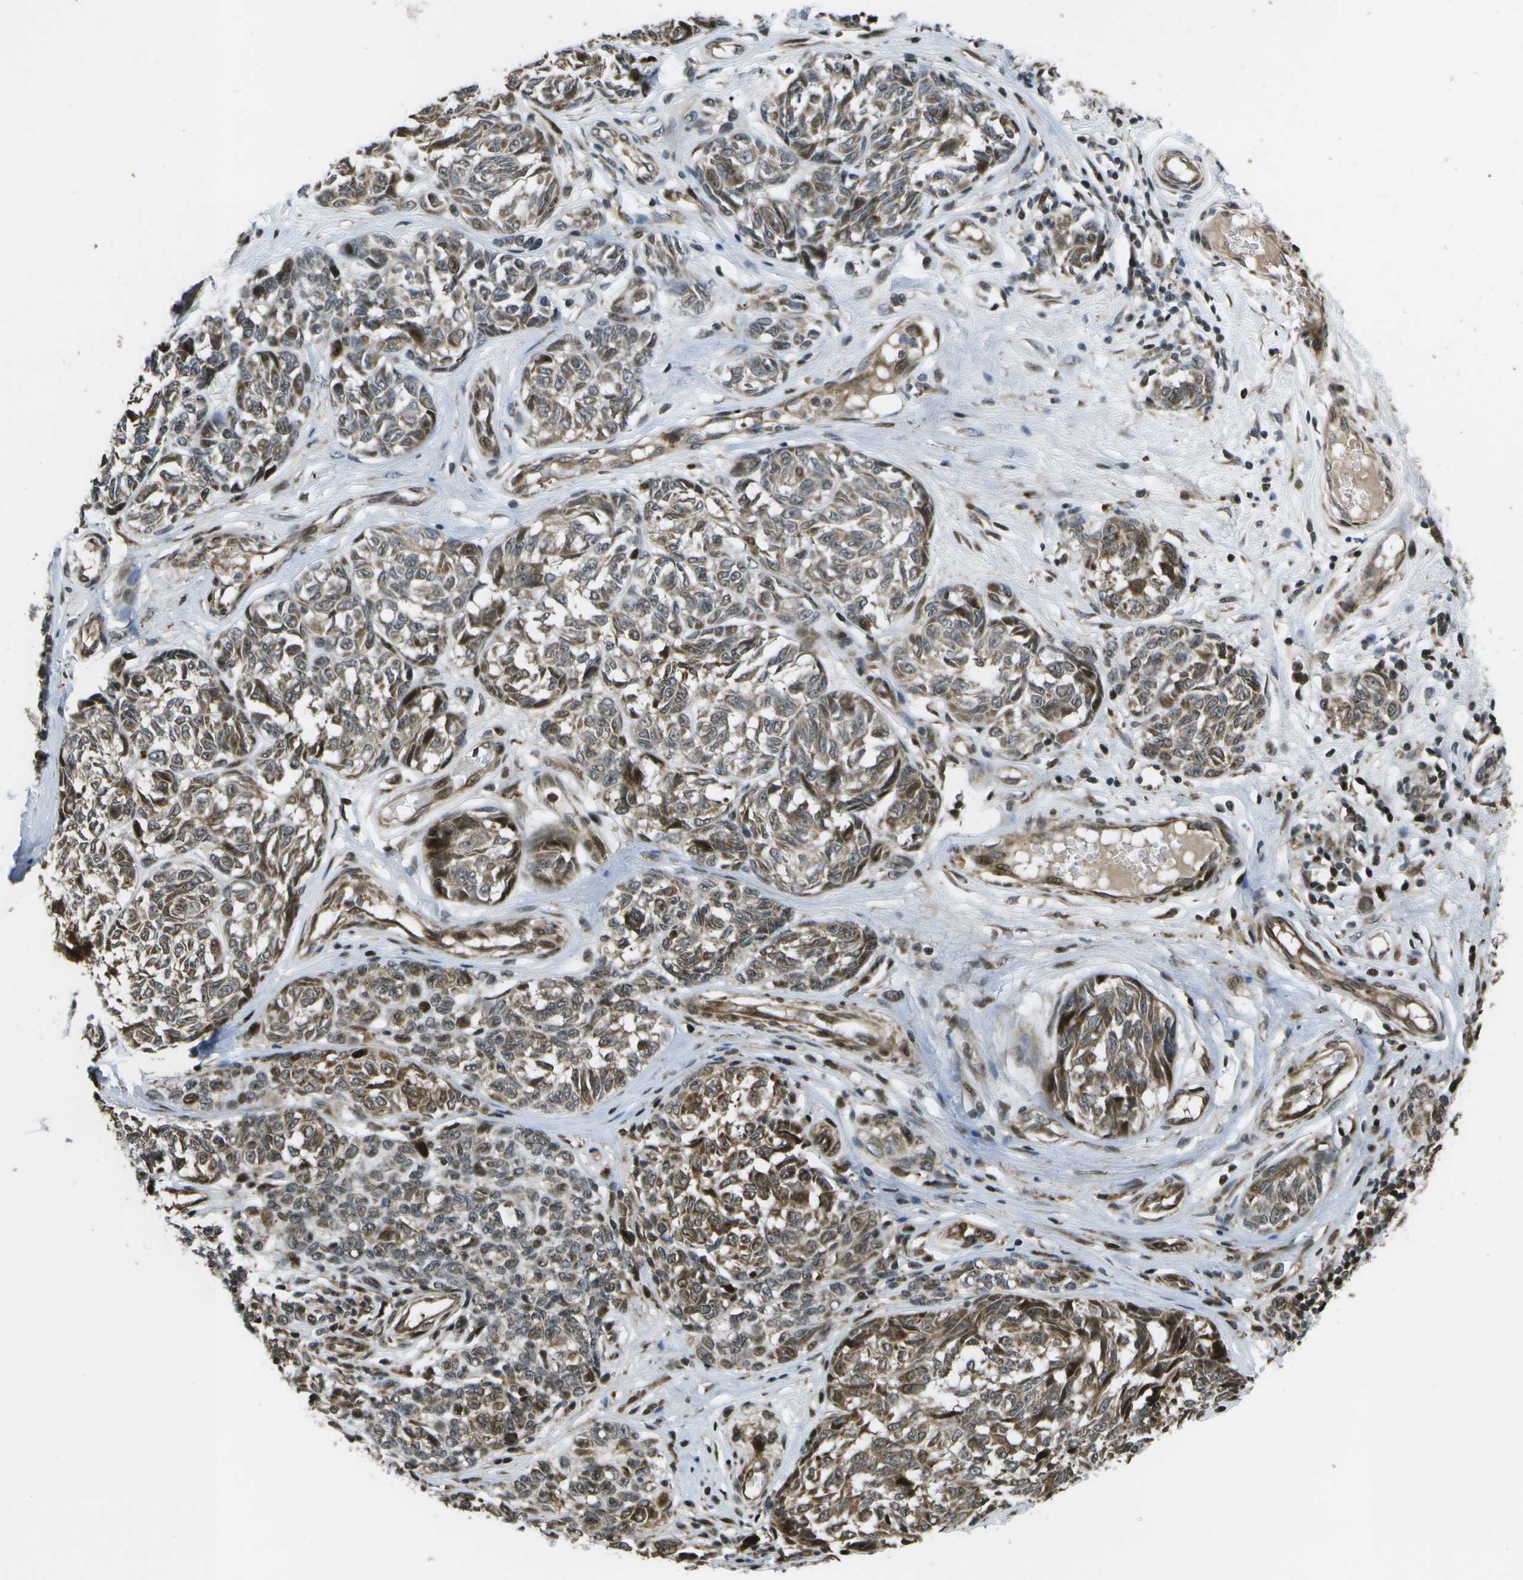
{"staining": {"intensity": "moderate", "quantity": "25%-75%", "location": "cytoplasmic/membranous,nuclear"}, "tissue": "melanoma", "cell_type": "Tumor cells", "image_type": "cancer", "snomed": [{"axis": "morphology", "description": "Malignant melanoma, NOS"}, {"axis": "topography", "description": "Skin"}], "caption": "IHC (DAB (3,3'-diaminobenzidine)) staining of malignant melanoma demonstrates moderate cytoplasmic/membranous and nuclear protein staining in approximately 25%-75% of tumor cells.", "gene": "AXIN2", "patient": {"sex": "female", "age": 64}}